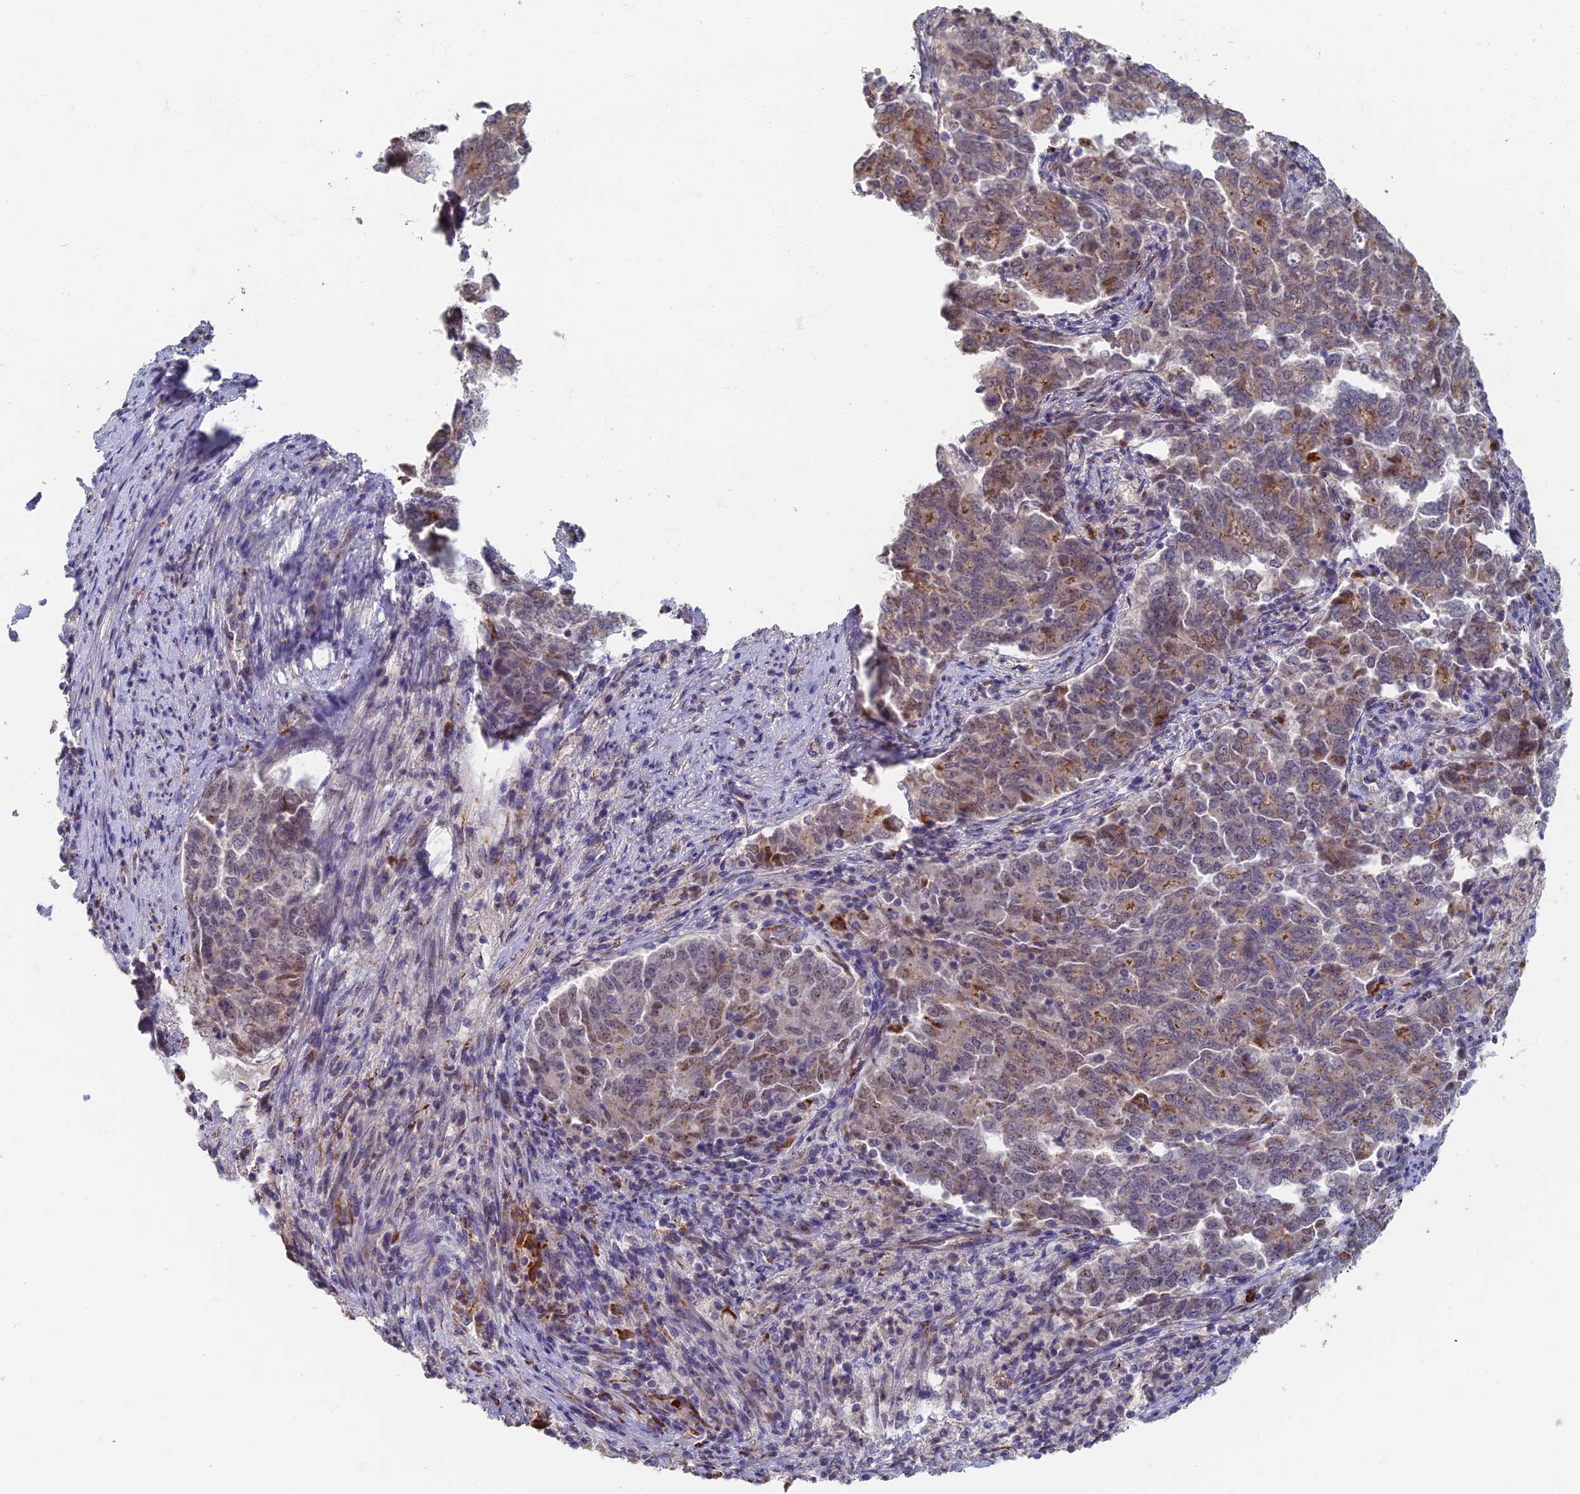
{"staining": {"intensity": "weak", "quantity": "<25%", "location": "cytoplasmic/membranous"}, "tissue": "endometrial cancer", "cell_type": "Tumor cells", "image_type": "cancer", "snomed": [{"axis": "morphology", "description": "Adenocarcinoma, NOS"}, {"axis": "topography", "description": "Endometrium"}], "caption": "High magnification brightfield microscopy of endometrial cancer stained with DAB (3,3'-diaminobenzidine) (brown) and counterstained with hematoxylin (blue): tumor cells show no significant staining.", "gene": "GPATCH1", "patient": {"sex": "female", "age": 80}}